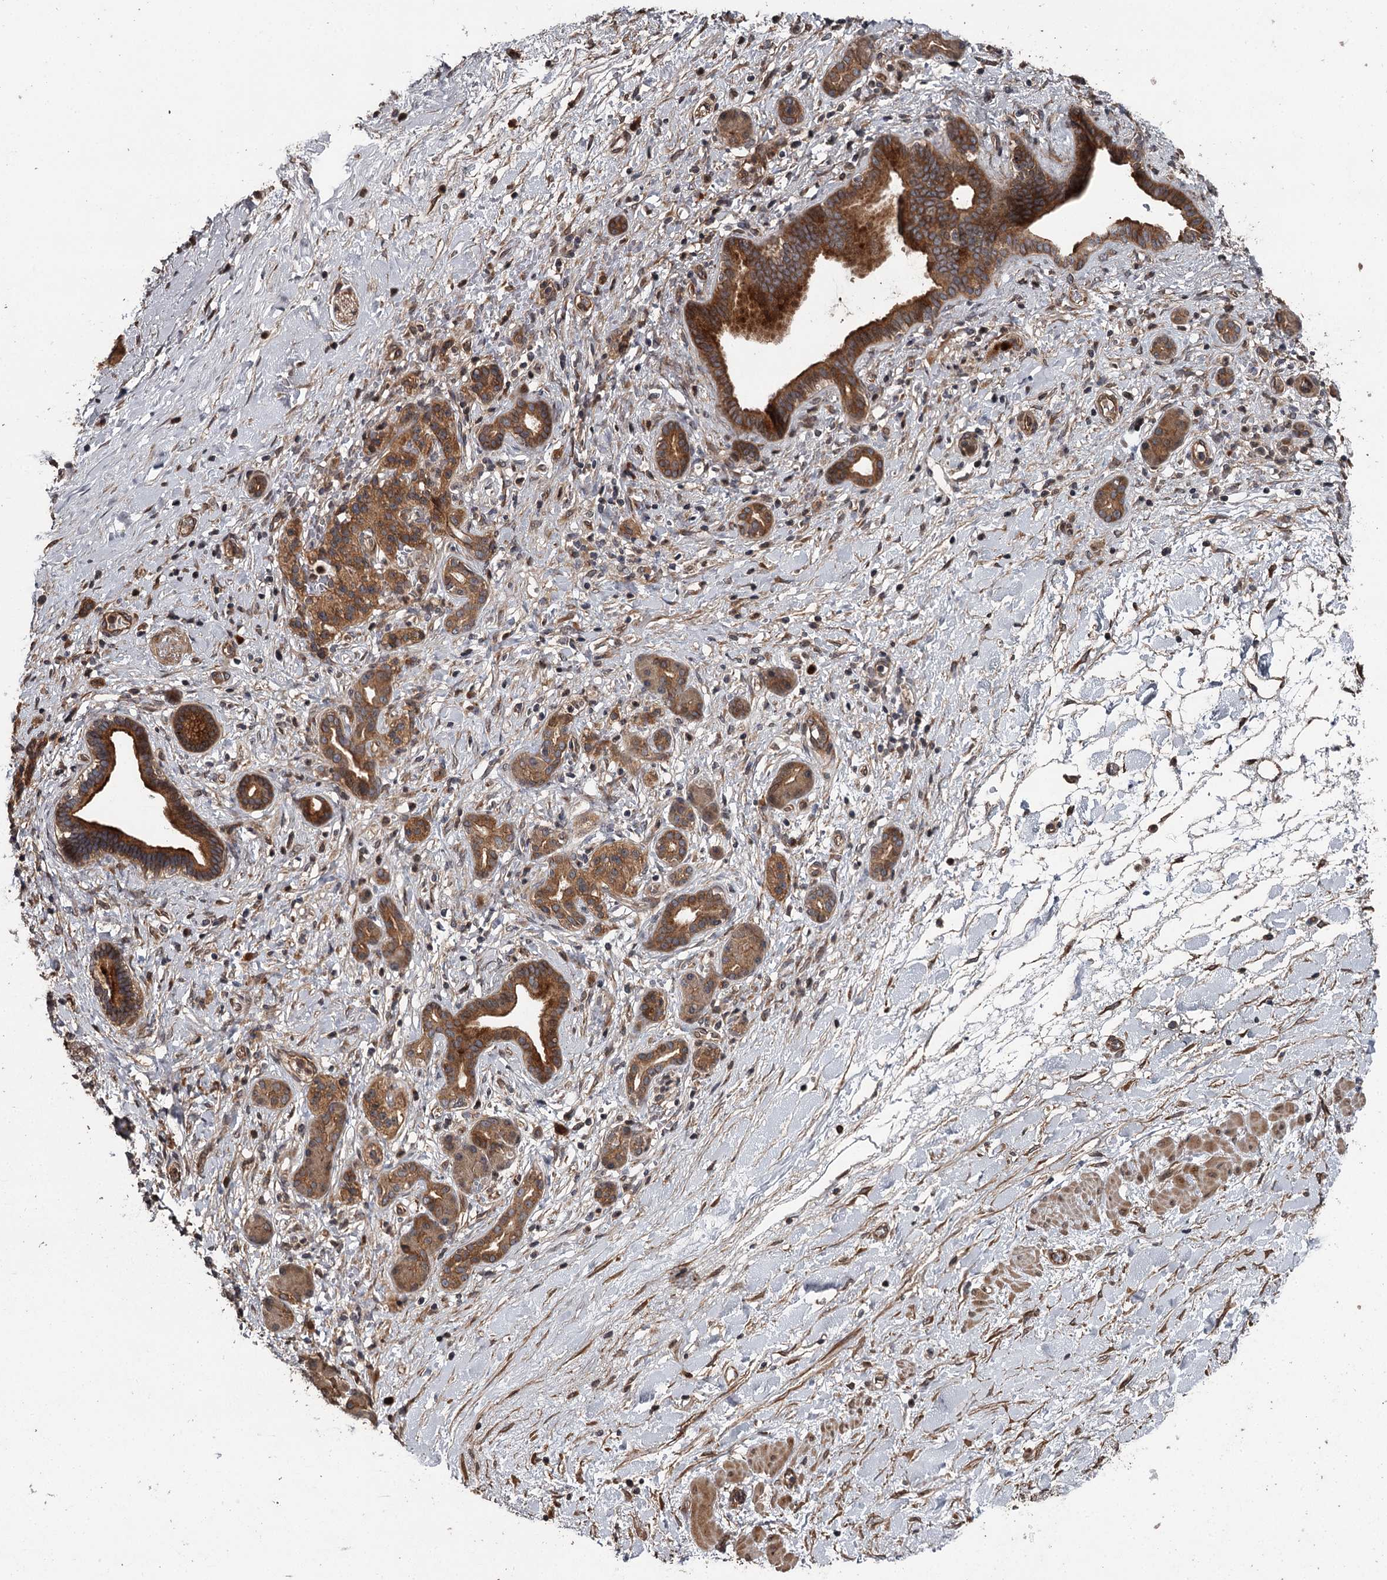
{"staining": {"intensity": "strong", "quantity": ">75%", "location": "cytoplasmic/membranous"}, "tissue": "pancreatic cancer", "cell_type": "Tumor cells", "image_type": "cancer", "snomed": [{"axis": "morphology", "description": "Normal tissue, NOS"}, {"axis": "morphology", "description": "Adenocarcinoma, NOS"}, {"axis": "topography", "description": "Pancreas"}, {"axis": "topography", "description": "Peripheral nerve tissue"}], "caption": "Immunohistochemical staining of pancreatic cancer (adenocarcinoma) exhibits strong cytoplasmic/membranous protein staining in approximately >75% of tumor cells.", "gene": "RAB21", "patient": {"sex": "female", "age": 77}}